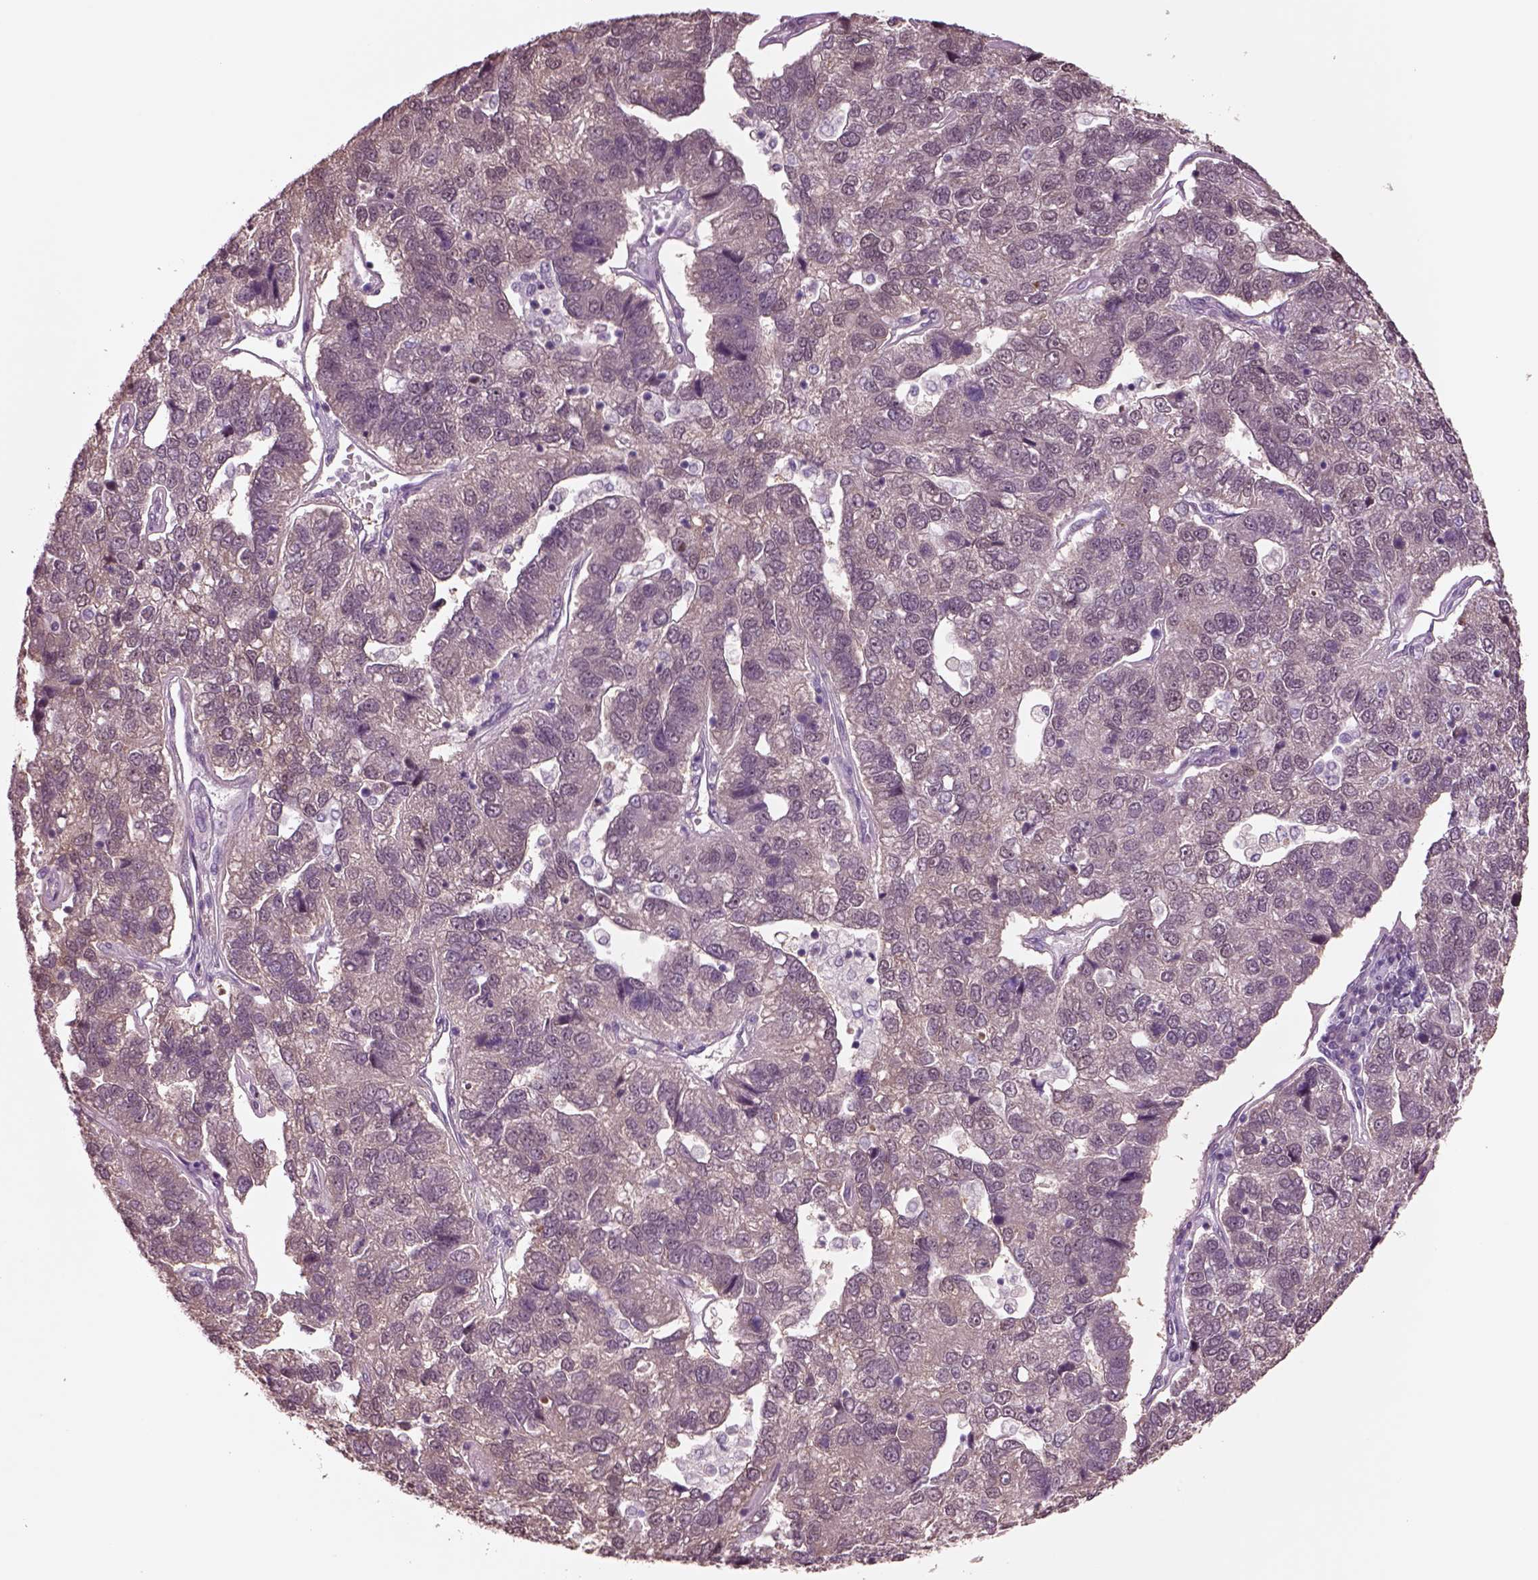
{"staining": {"intensity": "negative", "quantity": "none", "location": "none"}, "tissue": "pancreatic cancer", "cell_type": "Tumor cells", "image_type": "cancer", "snomed": [{"axis": "morphology", "description": "Adenocarcinoma, NOS"}, {"axis": "topography", "description": "Pancreas"}], "caption": "Micrograph shows no significant protein expression in tumor cells of pancreatic adenocarcinoma.", "gene": "SEPHS1", "patient": {"sex": "female", "age": 61}}